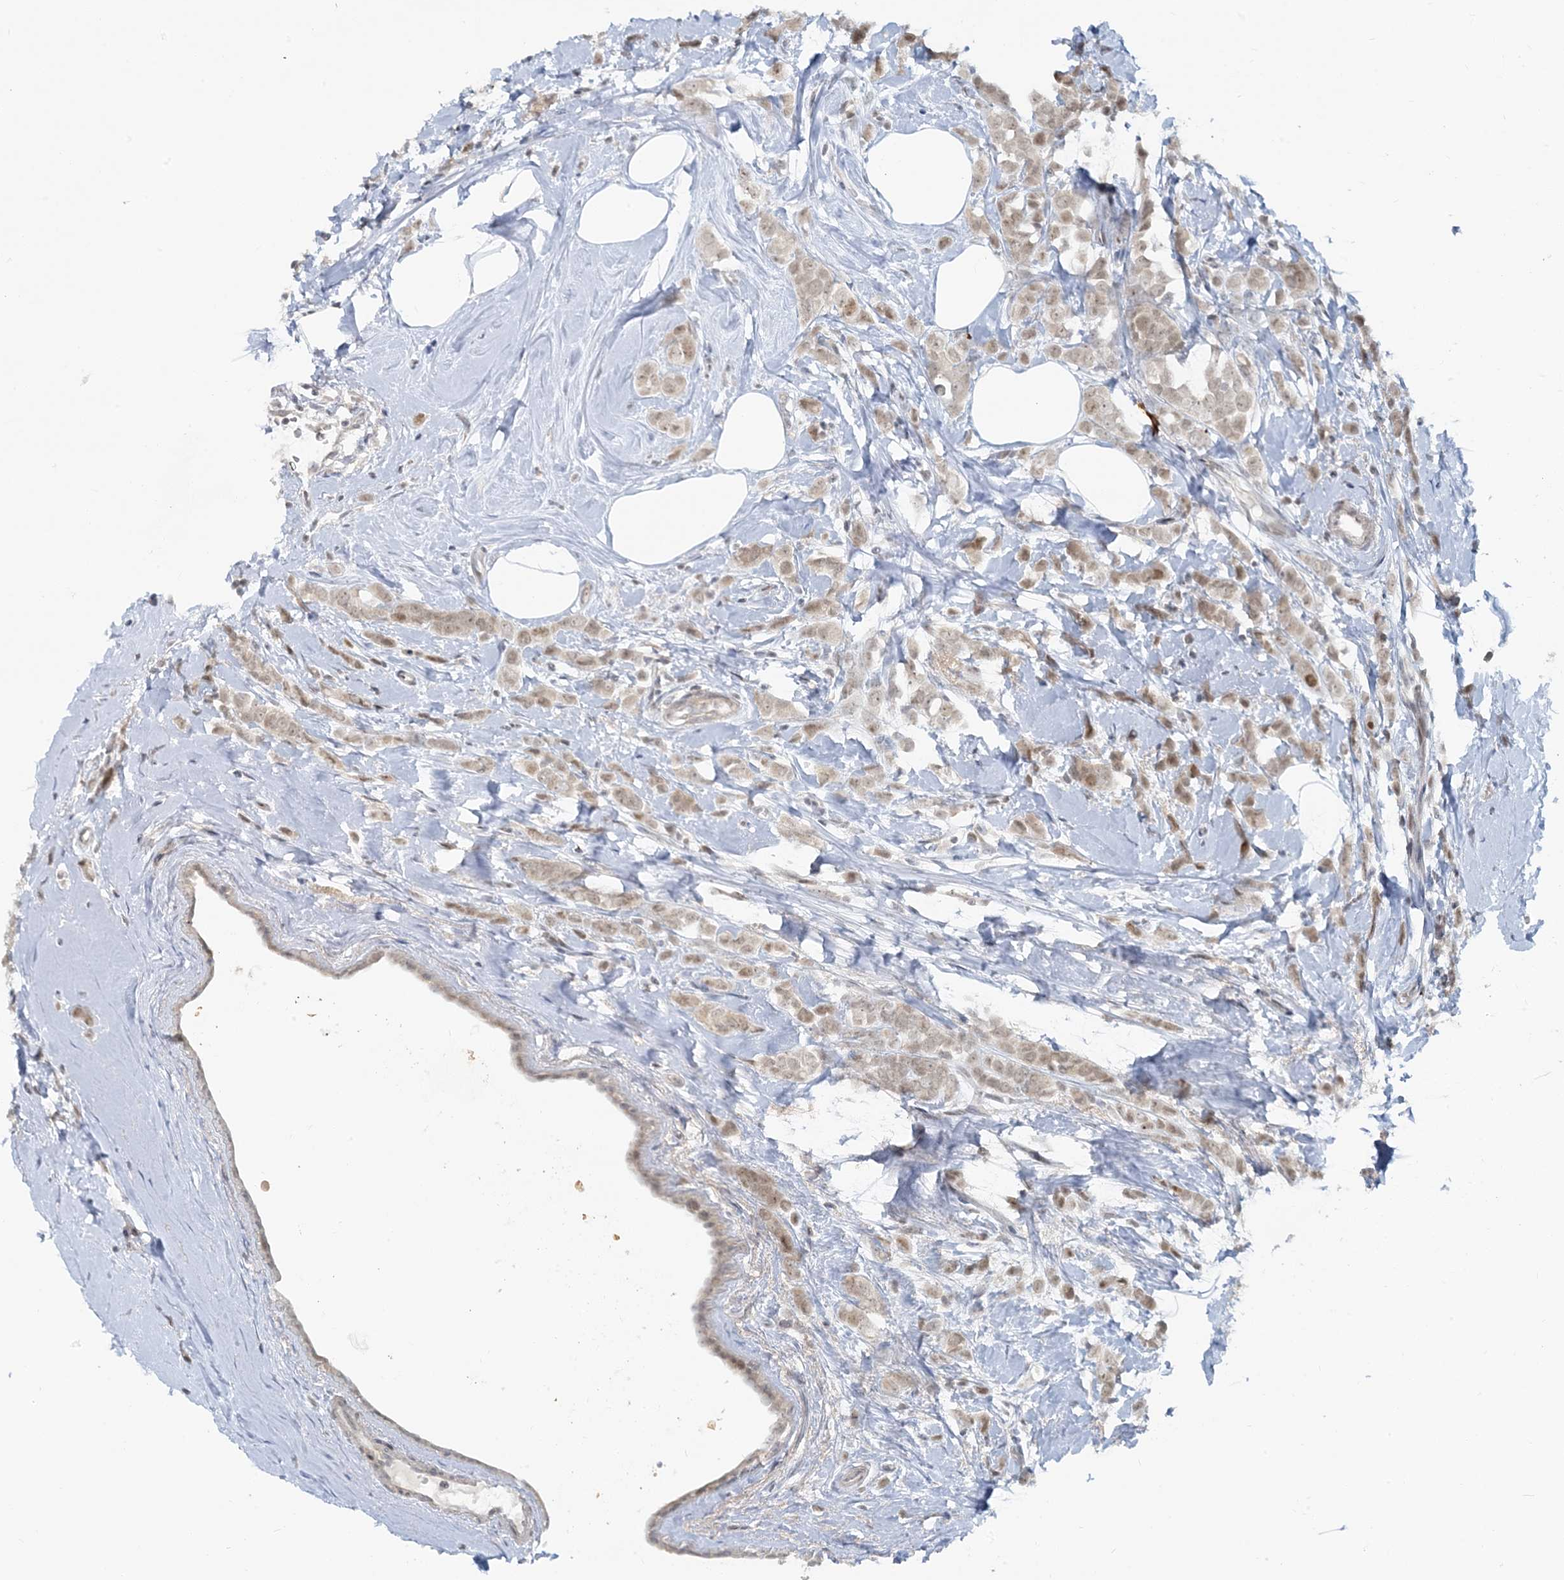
{"staining": {"intensity": "weak", "quantity": ">75%", "location": "cytoplasmic/membranous,nuclear"}, "tissue": "breast cancer", "cell_type": "Tumor cells", "image_type": "cancer", "snomed": [{"axis": "morphology", "description": "Lobular carcinoma"}, {"axis": "topography", "description": "Breast"}], "caption": "High-power microscopy captured an IHC photomicrograph of breast lobular carcinoma, revealing weak cytoplasmic/membranous and nuclear positivity in approximately >75% of tumor cells.", "gene": "LEXM", "patient": {"sex": "female", "age": 47}}